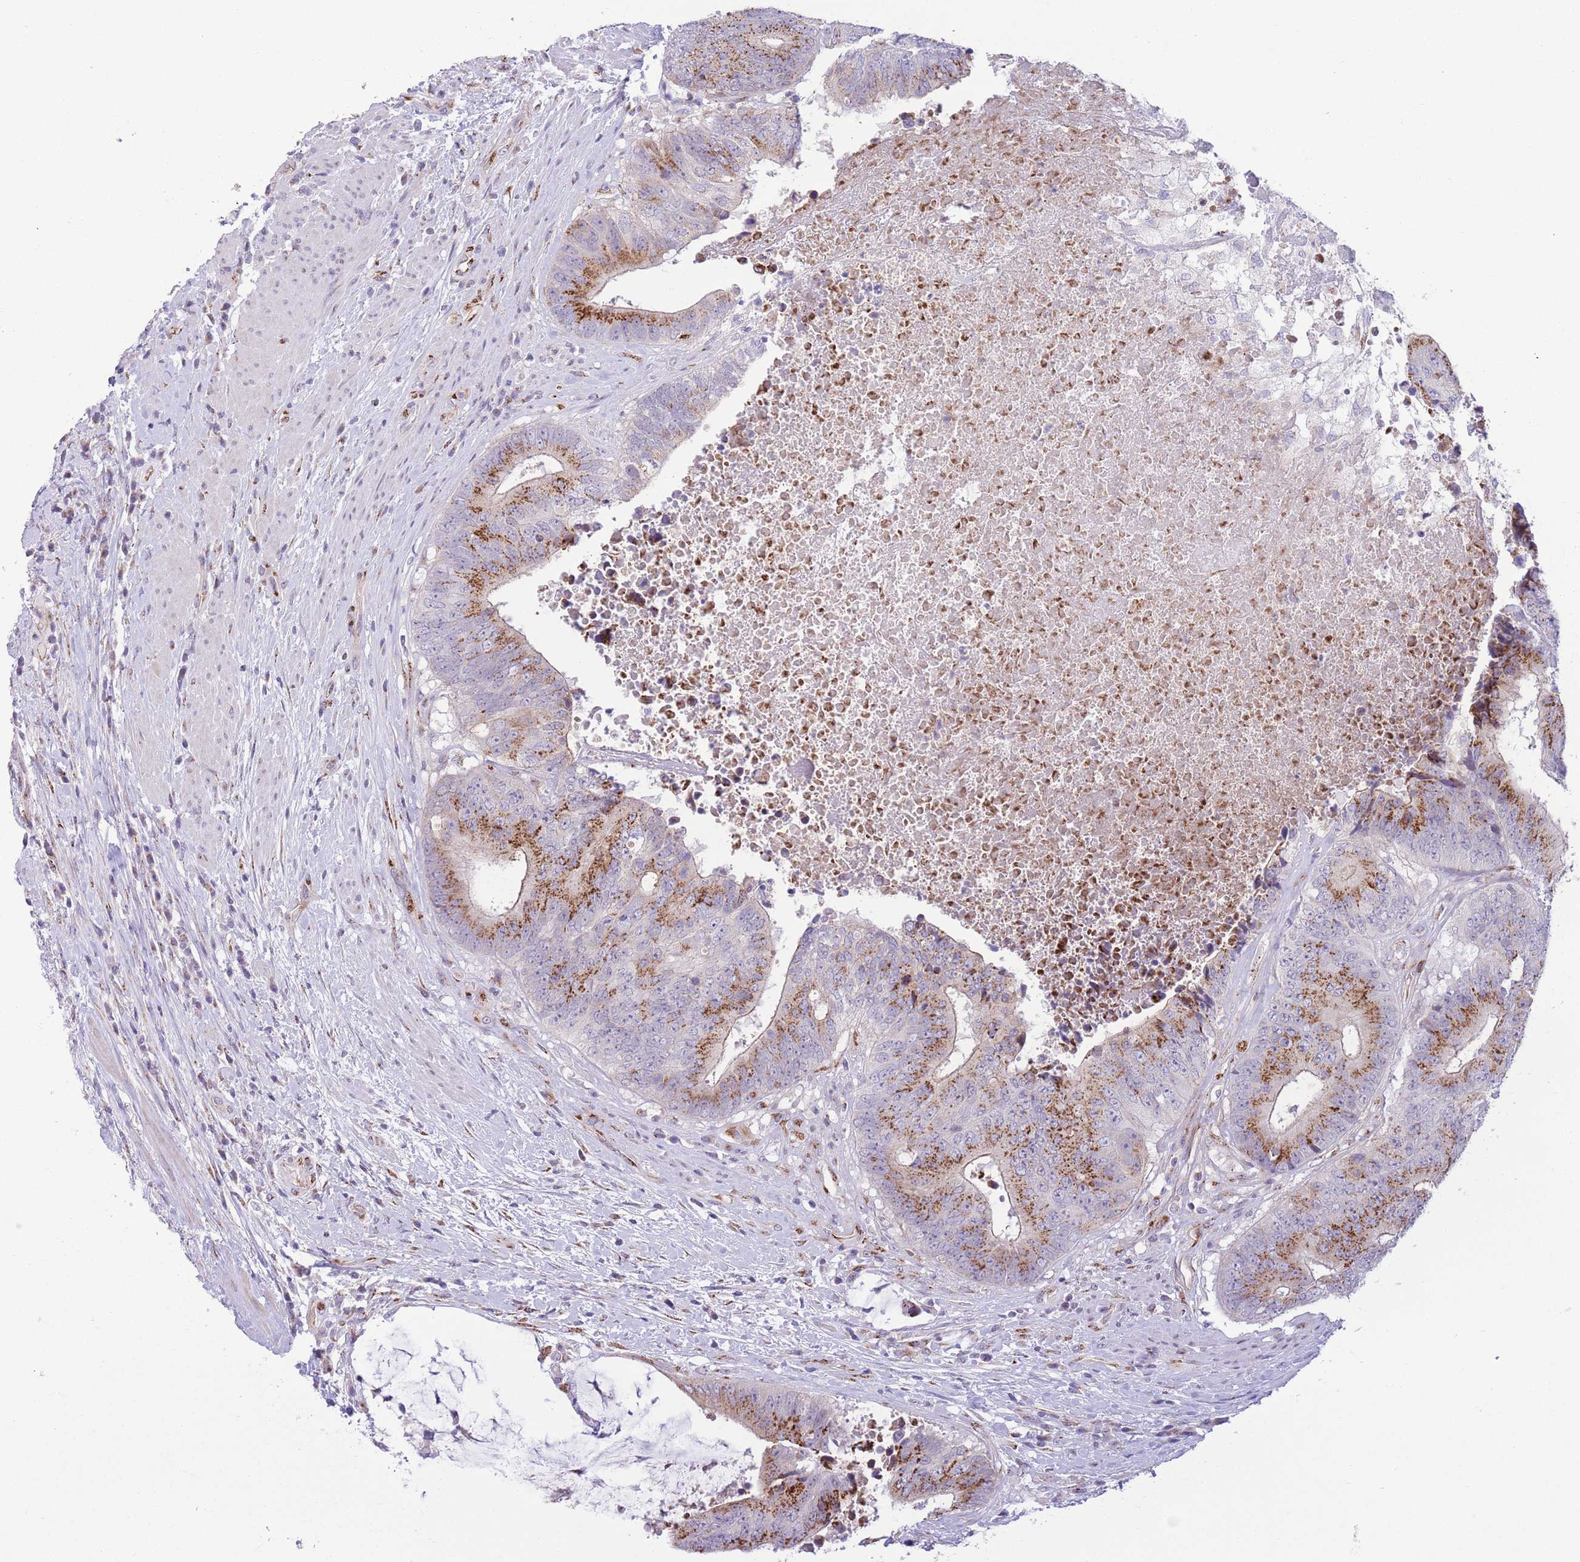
{"staining": {"intensity": "strong", "quantity": ">75%", "location": "cytoplasmic/membranous"}, "tissue": "colorectal cancer", "cell_type": "Tumor cells", "image_type": "cancer", "snomed": [{"axis": "morphology", "description": "Adenocarcinoma, NOS"}, {"axis": "topography", "description": "Rectum"}], "caption": "Adenocarcinoma (colorectal) stained for a protein (brown) demonstrates strong cytoplasmic/membranous positive staining in approximately >75% of tumor cells.", "gene": "C20orf96", "patient": {"sex": "male", "age": 72}}